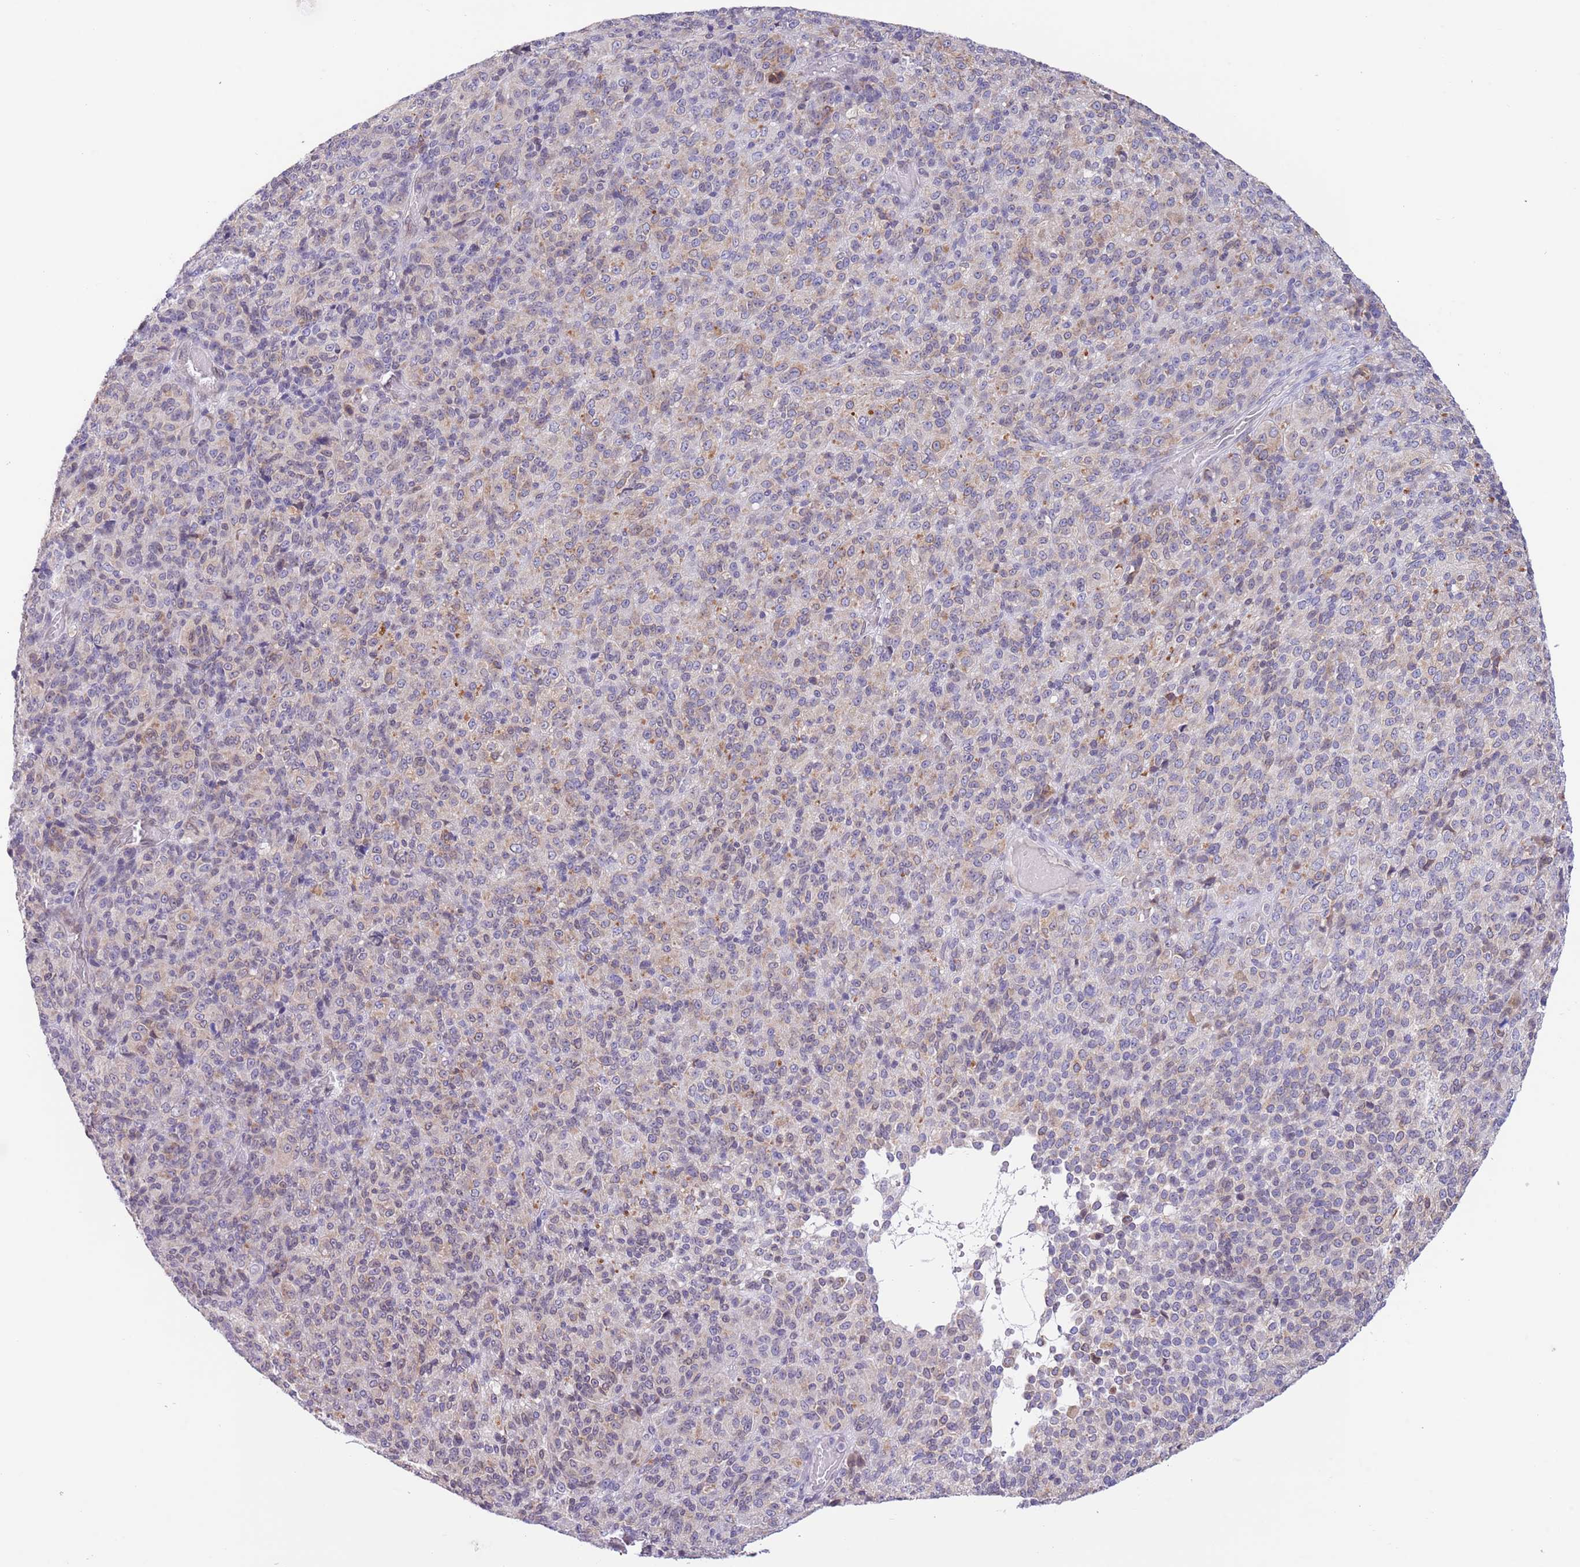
{"staining": {"intensity": "weak", "quantity": "<25%", "location": "cytoplasmic/membranous"}, "tissue": "melanoma", "cell_type": "Tumor cells", "image_type": "cancer", "snomed": [{"axis": "morphology", "description": "Malignant melanoma, Metastatic site"}, {"axis": "topography", "description": "Brain"}], "caption": "Image shows no significant protein positivity in tumor cells of melanoma. Brightfield microscopy of immunohistochemistry stained with DAB (brown) and hematoxylin (blue), captured at high magnification.", "gene": "EBPL", "patient": {"sex": "female", "age": 56}}